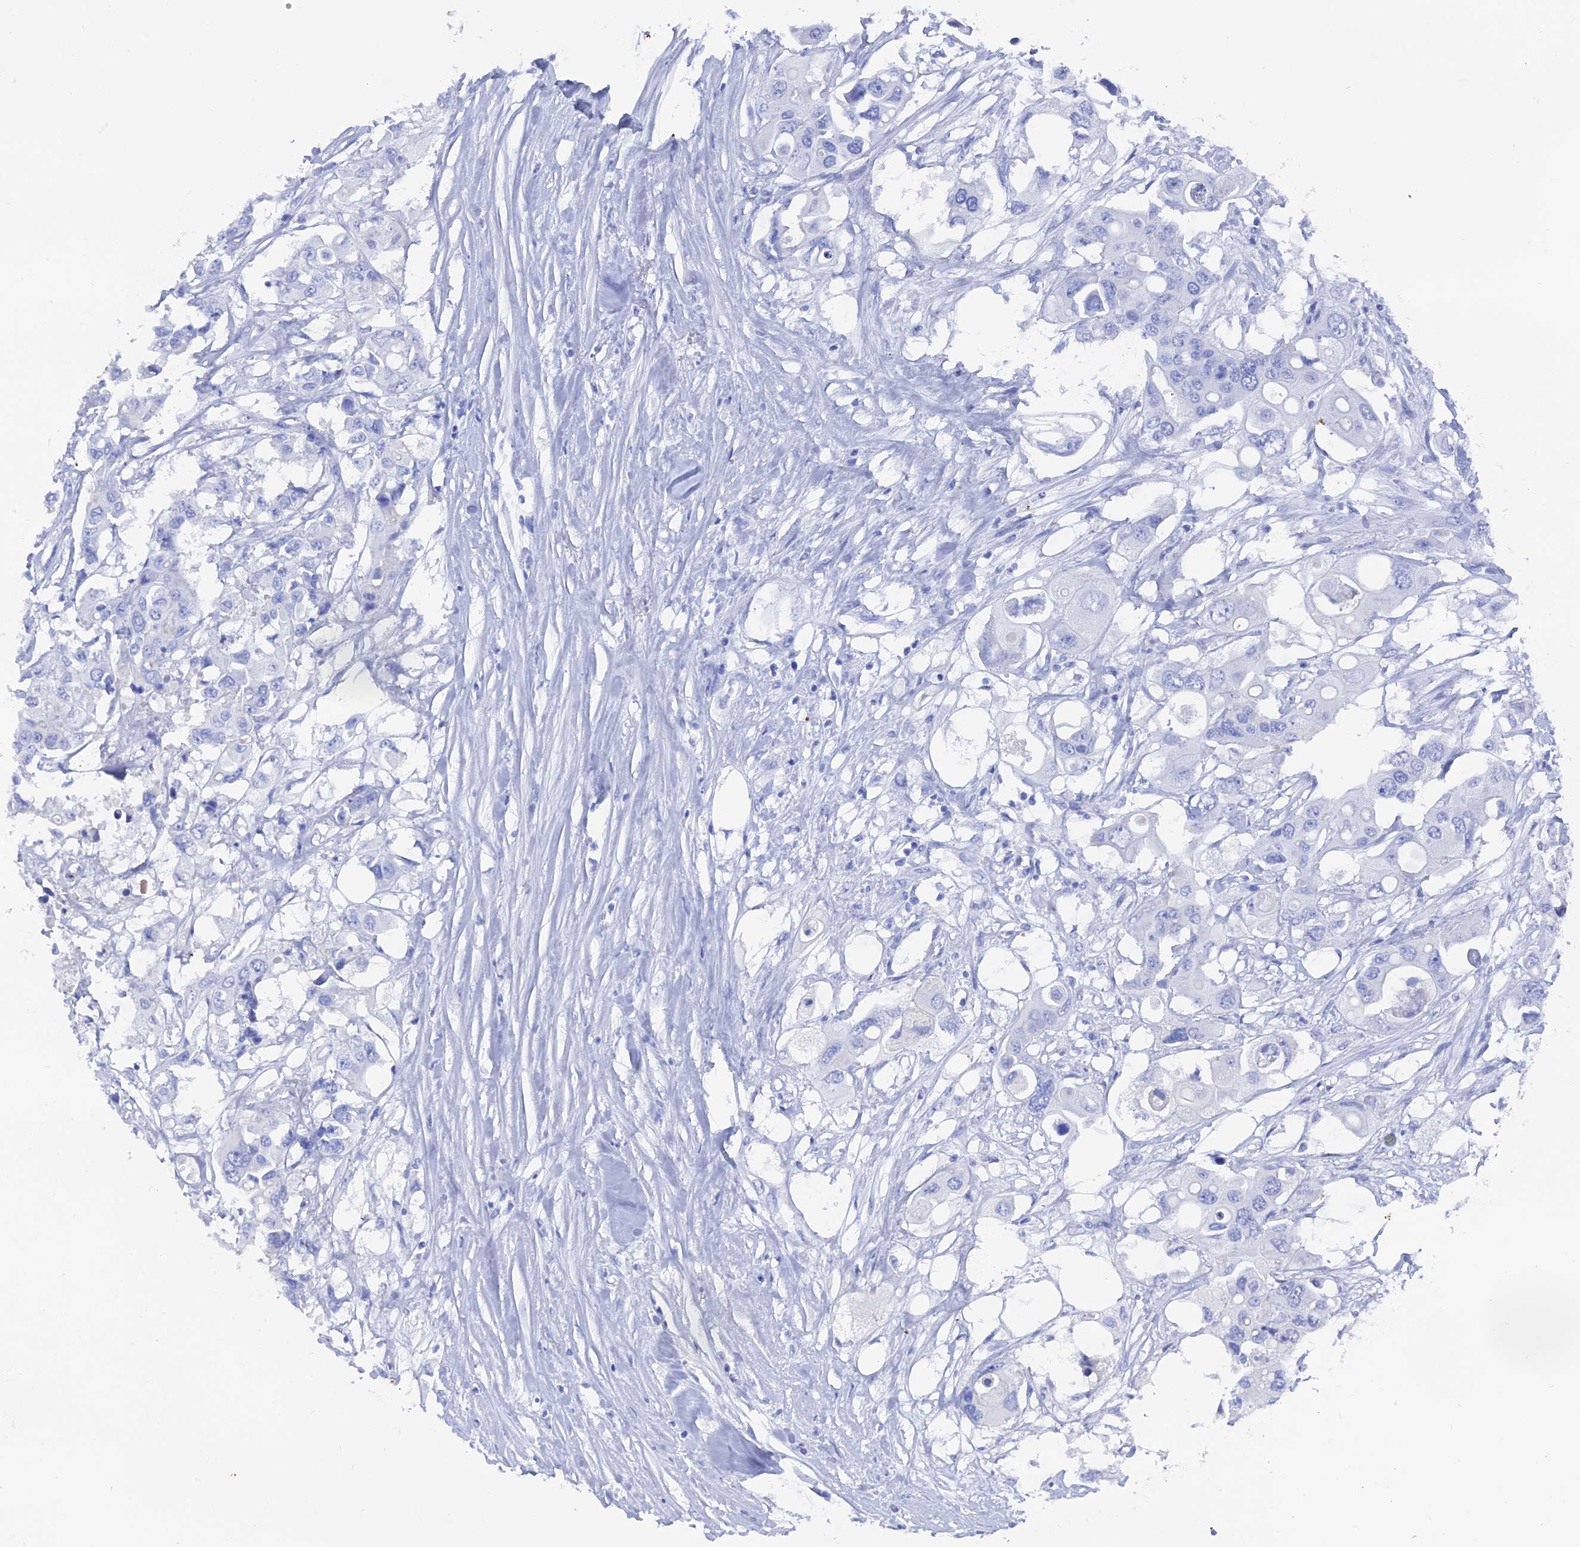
{"staining": {"intensity": "negative", "quantity": "none", "location": "none"}, "tissue": "colorectal cancer", "cell_type": "Tumor cells", "image_type": "cancer", "snomed": [{"axis": "morphology", "description": "Adenocarcinoma, NOS"}, {"axis": "topography", "description": "Colon"}], "caption": "Immunohistochemistry (IHC) histopathology image of neoplastic tissue: colorectal cancer stained with DAB displays no significant protein positivity in tumor cells.", "gene": "ENPP3", "patient": {"sex": "male", "age": 77}}